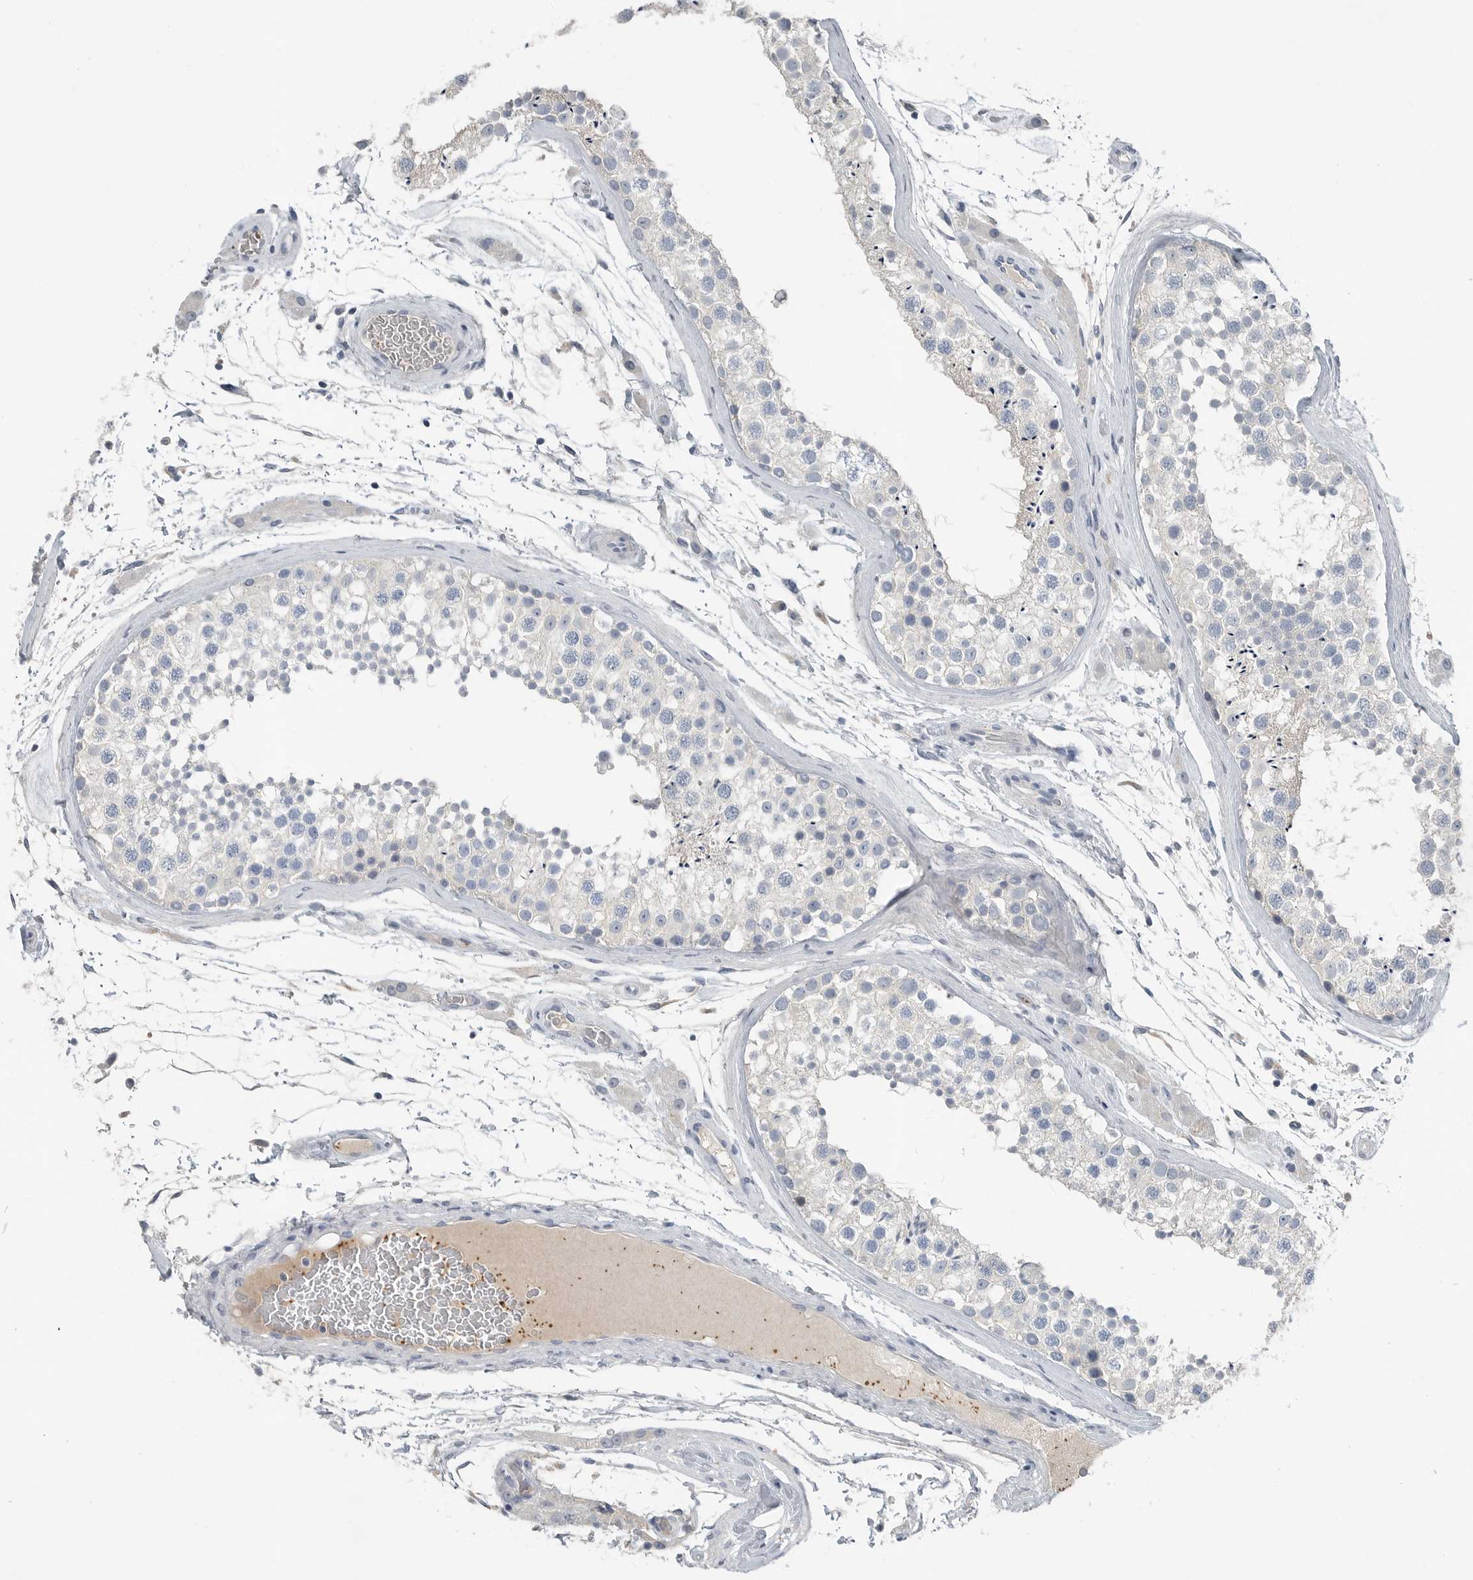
{"staining": {"intensity": "negative", "quantity": "none", "location": "none"}, "tissue": "testis", "cell_type": "Cells in seminiferous ducts", "image_type": "normal", "snomed": [{"axis": "morphology", "description": "Normal tissue, NOS"}, {"axis": "topography", "description": "Testis"}], "caption": "Protein analysis of normal testis shows no significant positivity in cells in seminiferous ducts. The staining was performed using DAB to visualize the protein expression in brown, while the nuclei were stained in blue with hematoxylin (Magnification: 20x).", "gene": "SERPINB7", "patient": {"sex": "male", "age": 46}}